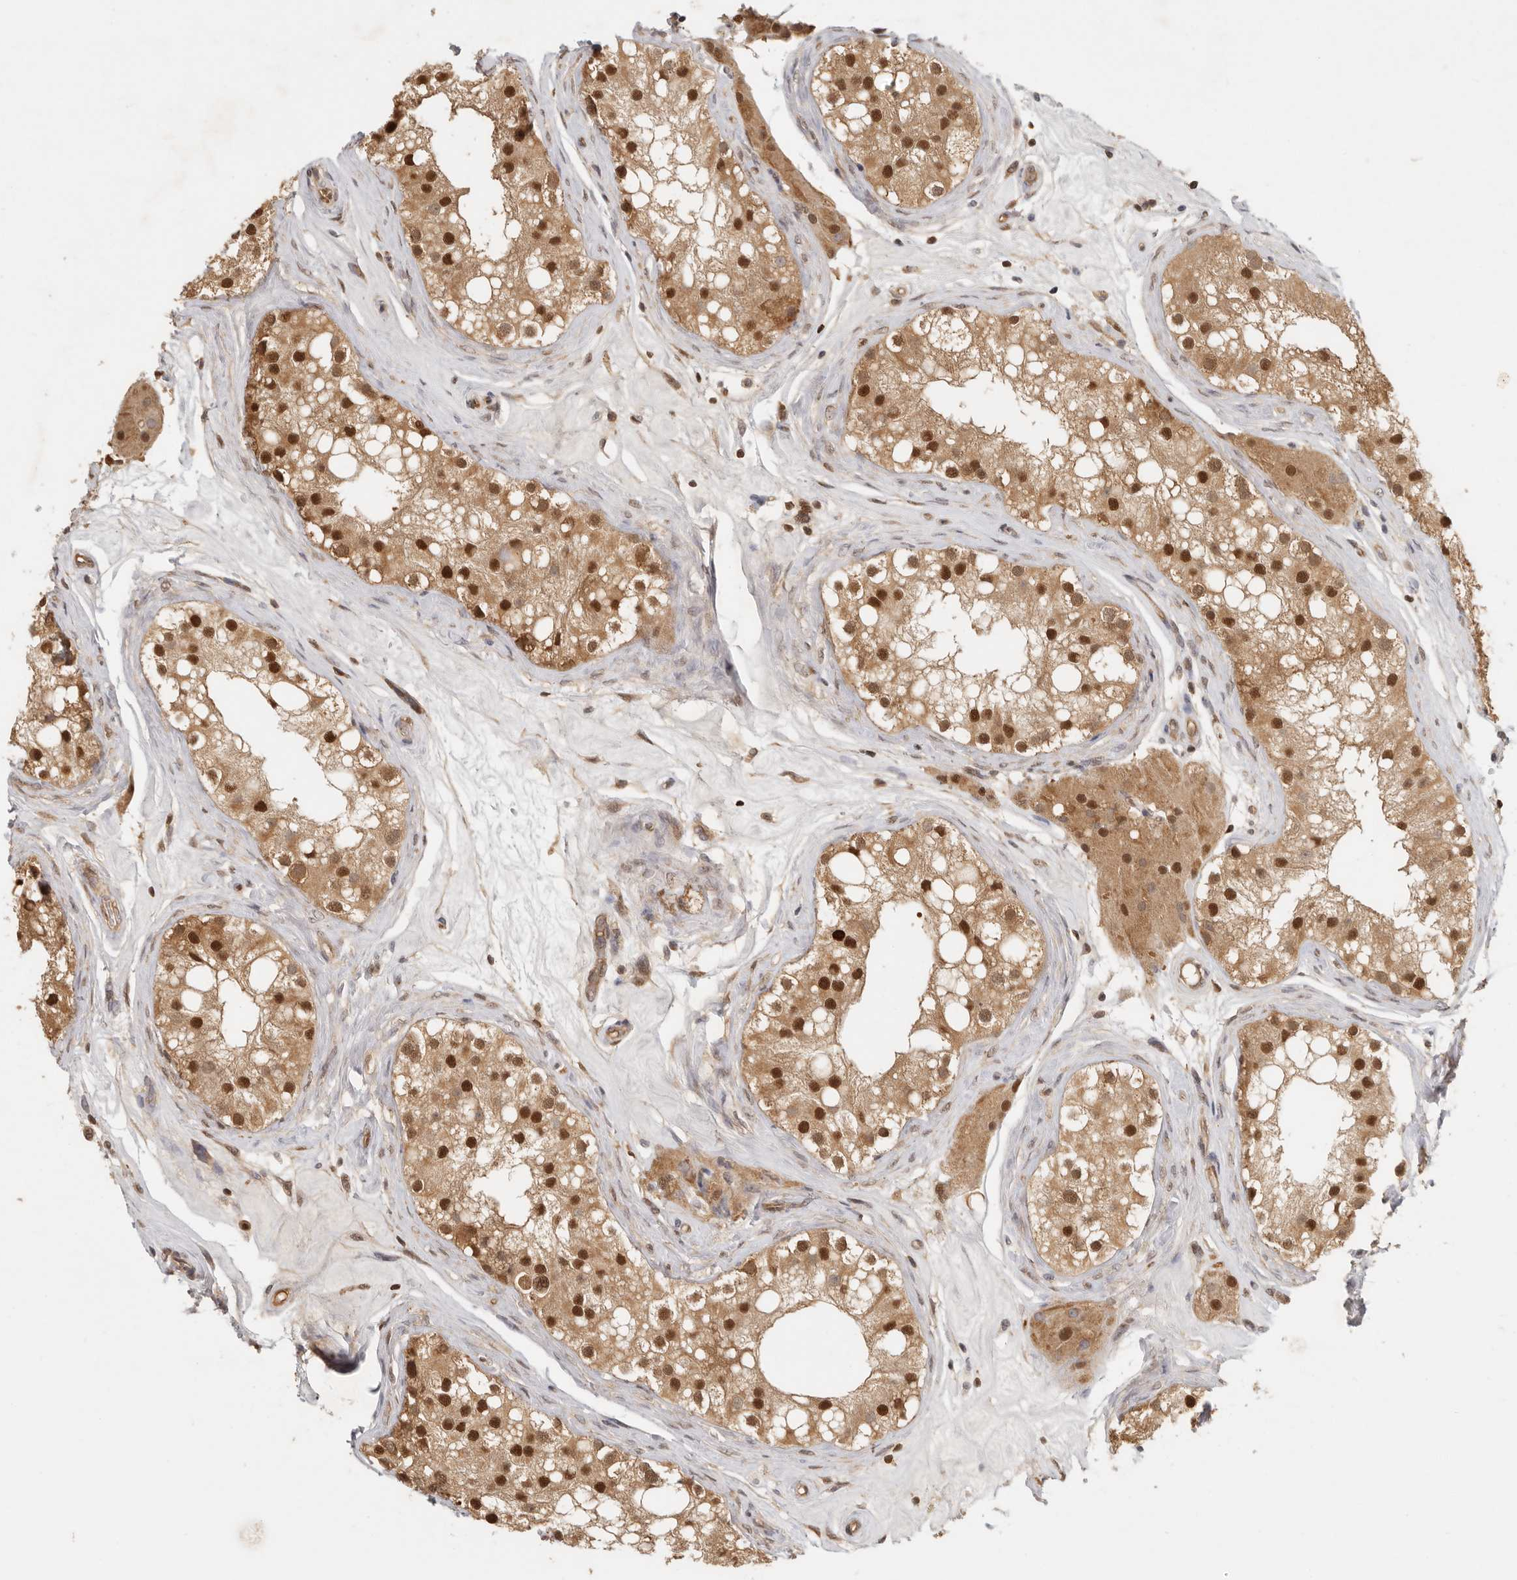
{"staining": {"intensity": "strong", "quantity": ">75%", "location": "cytoplasmic/membranous,nuclear"}, "tissue": "testis", "cell_type": "Cells in seminiferous ducts", "image_type": "normal", "snomed": [{"axis": "morphology", "description": "Normal tissue, NOS"}, {"axis": "topography", "description": "Testis"}], "caption": "A micrograph of testis stained for a protein reveals strong cytoplasmic/membranous,nuclear brown staining in cells in seminiferous ducts.", "gene": "PSMA5", "patient": {"sex": "male", "age": 84}}